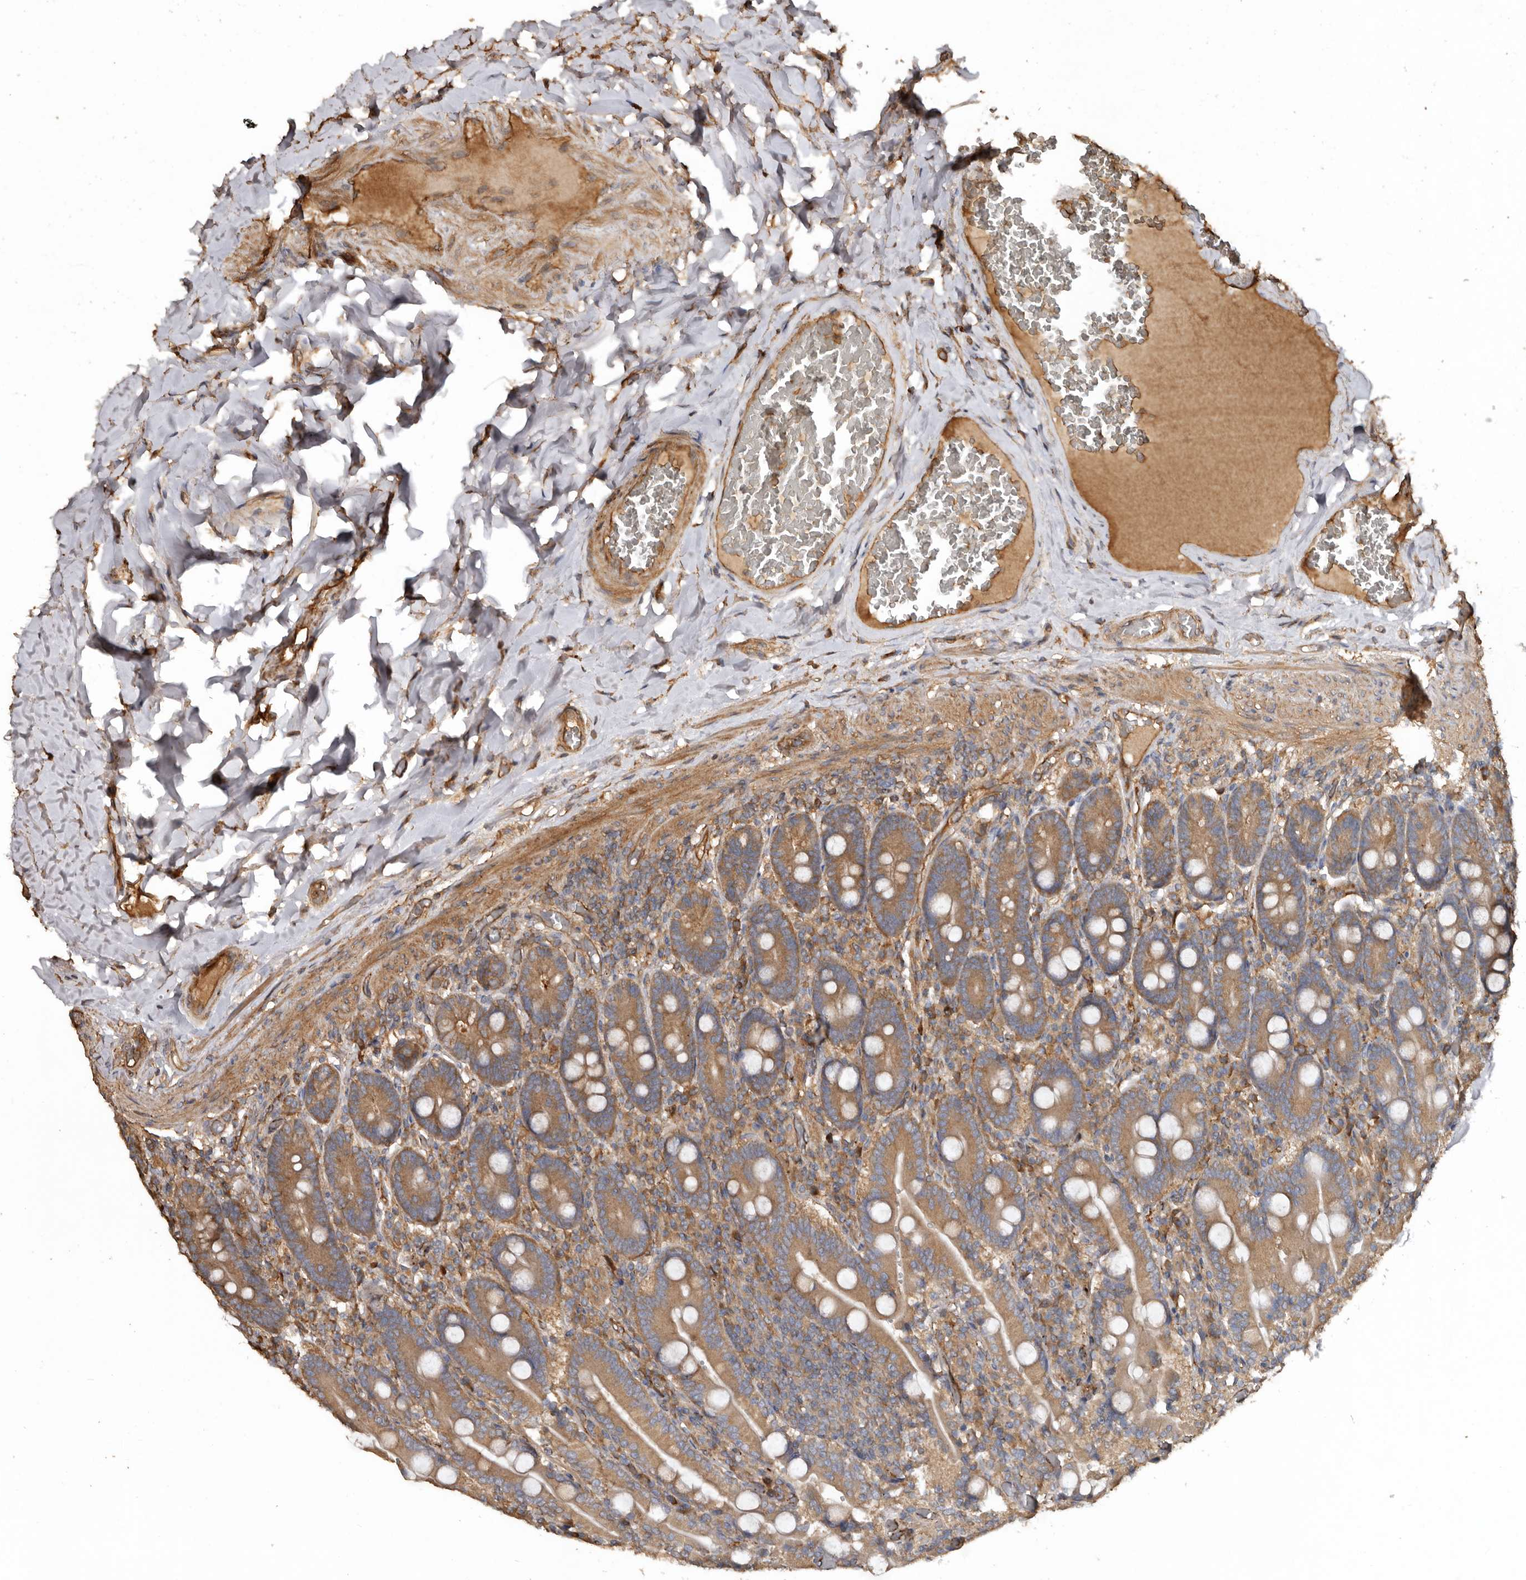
{"staining": {"intensity": "moderate", "quantity": ">75%", "location": "cytoplasmic/membranous"}, "tissue": "duodenum", "cell_type": "Glandular cells", "image_type": "normal", "snomed": [{"axis": "morphology", "description": "Normal tissue, NOS"}, {"axis": "topography", "description": "Duodenum"}], "caption": "Duodenum stained with DAB immunohistochemistry reveals medium levels of moderate cytoplasmic/membranous staining in about >75% of glandular cells. (DAB = brown stain, brightfield microscopy at high magnification).", "gene": "FLCN", "patient": {"sex": "female", "age": 62}}